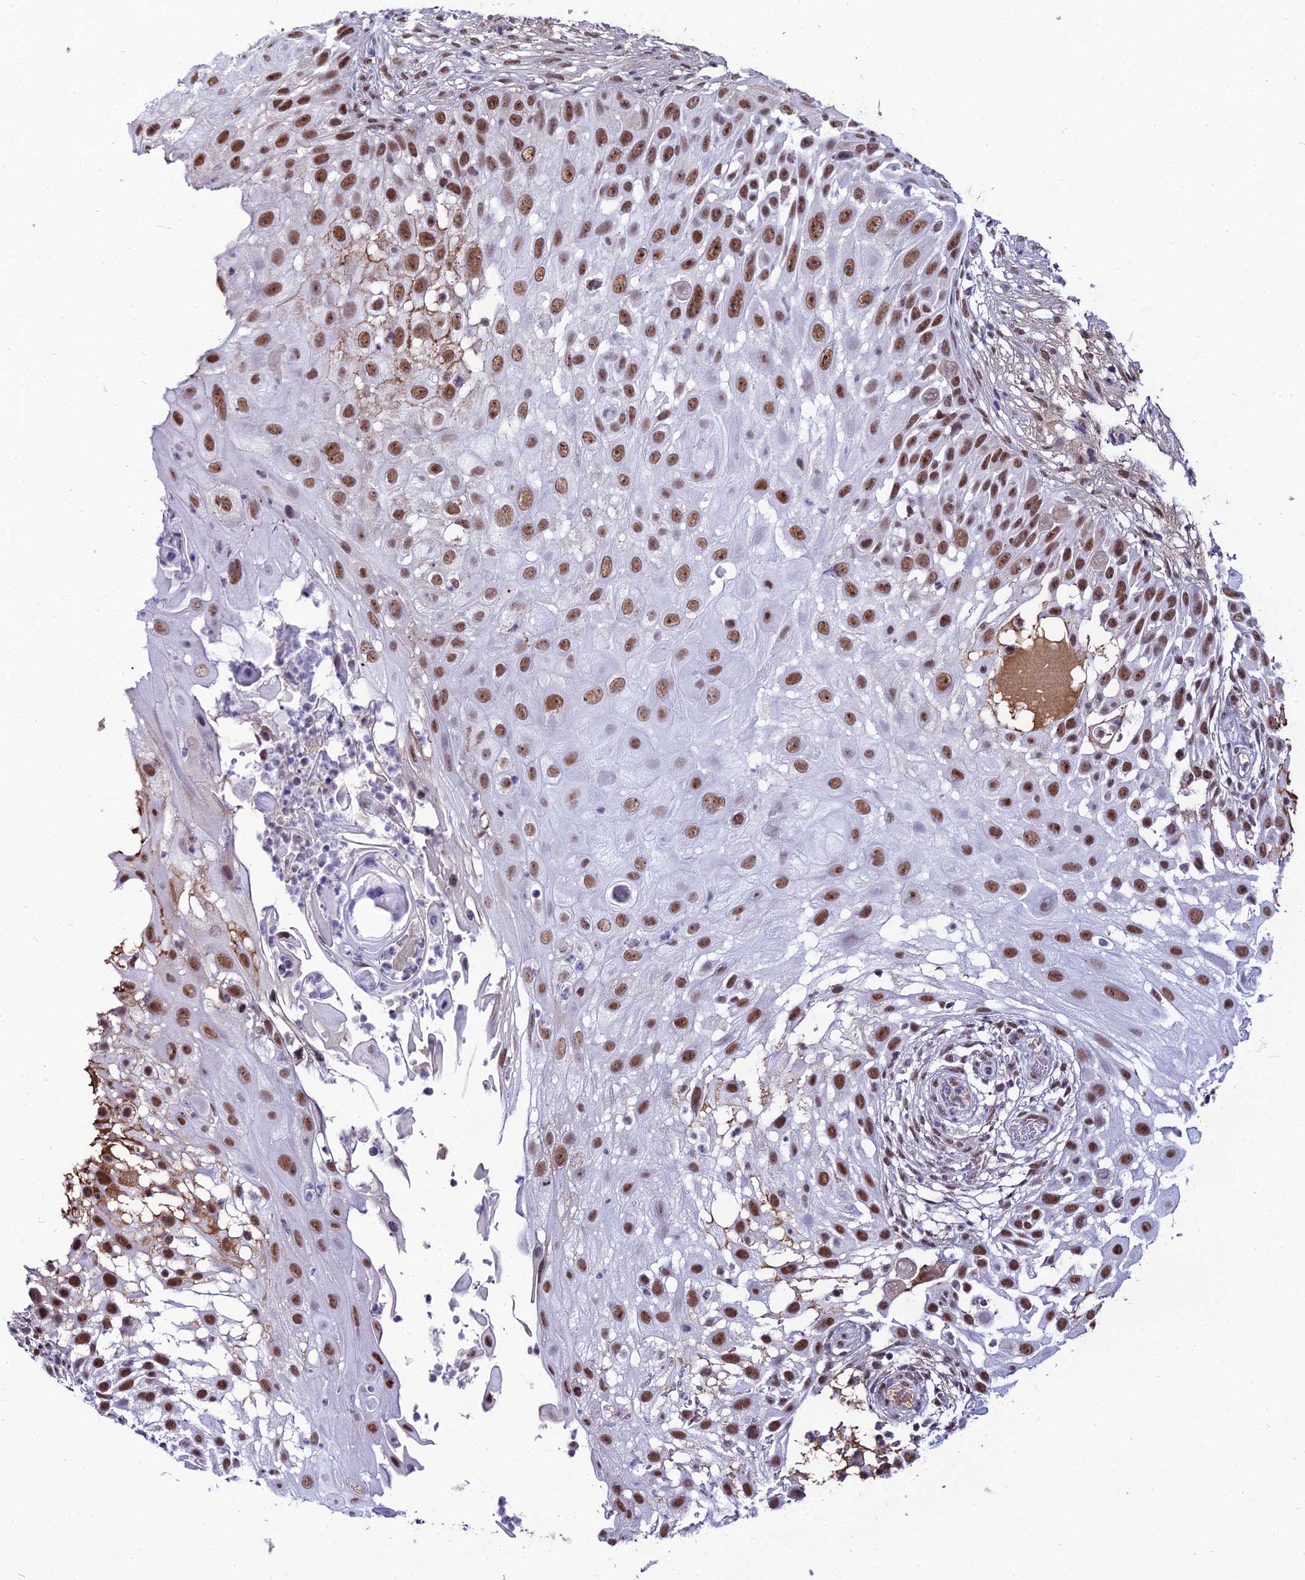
{"staining": {"intensity": "moderate", "quantity": ">75%", "location": "nuclear"}, "tissue": "skin cancer", "cell_type": "Tumor cells", "image_type": "cancer", "snomed": [{"axis": "morphology", "description": "Squamous cell carcinoma, NOS"}, {"axis": "topography", "description": "Skin"}], "caption": "Skin cancer (squamous cell carcinoma) was stained to show a protein in brown. There is medium levels of moderate nuclear staining in approximately >75% of tumor cells.", "gene": "RBM12", "patient": {"sex": "female", "age": 44}}